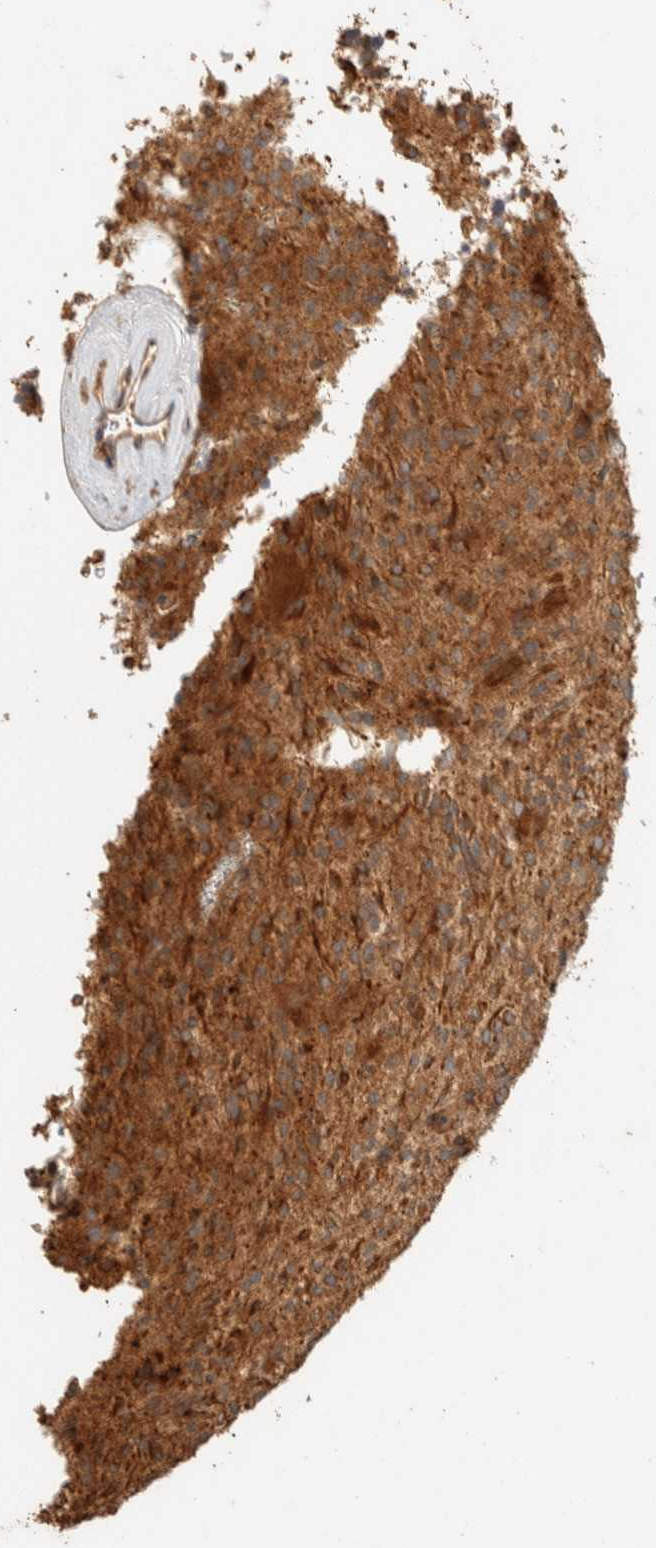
{"staining": {"intensity": "weak", "quantity": ">75%", "location": "cytoplasmic/membranous"}, "tissue": "glioma", "cell_type": "Tumor cells", "image_type": "cancer", "snomed": [{"axis": "morphology", "description": "Glioma, malignant, High grade"}, {"axis": "topography", "description": "Brain"}], "caption": "The image reveals immunohistochemical staining of glioma. There is weak cytoplasmic/membranous staining is seen in about >75% of tumor cells.", "gene": "EXOC7", "patient": {"sex": "male", "age": 34}}